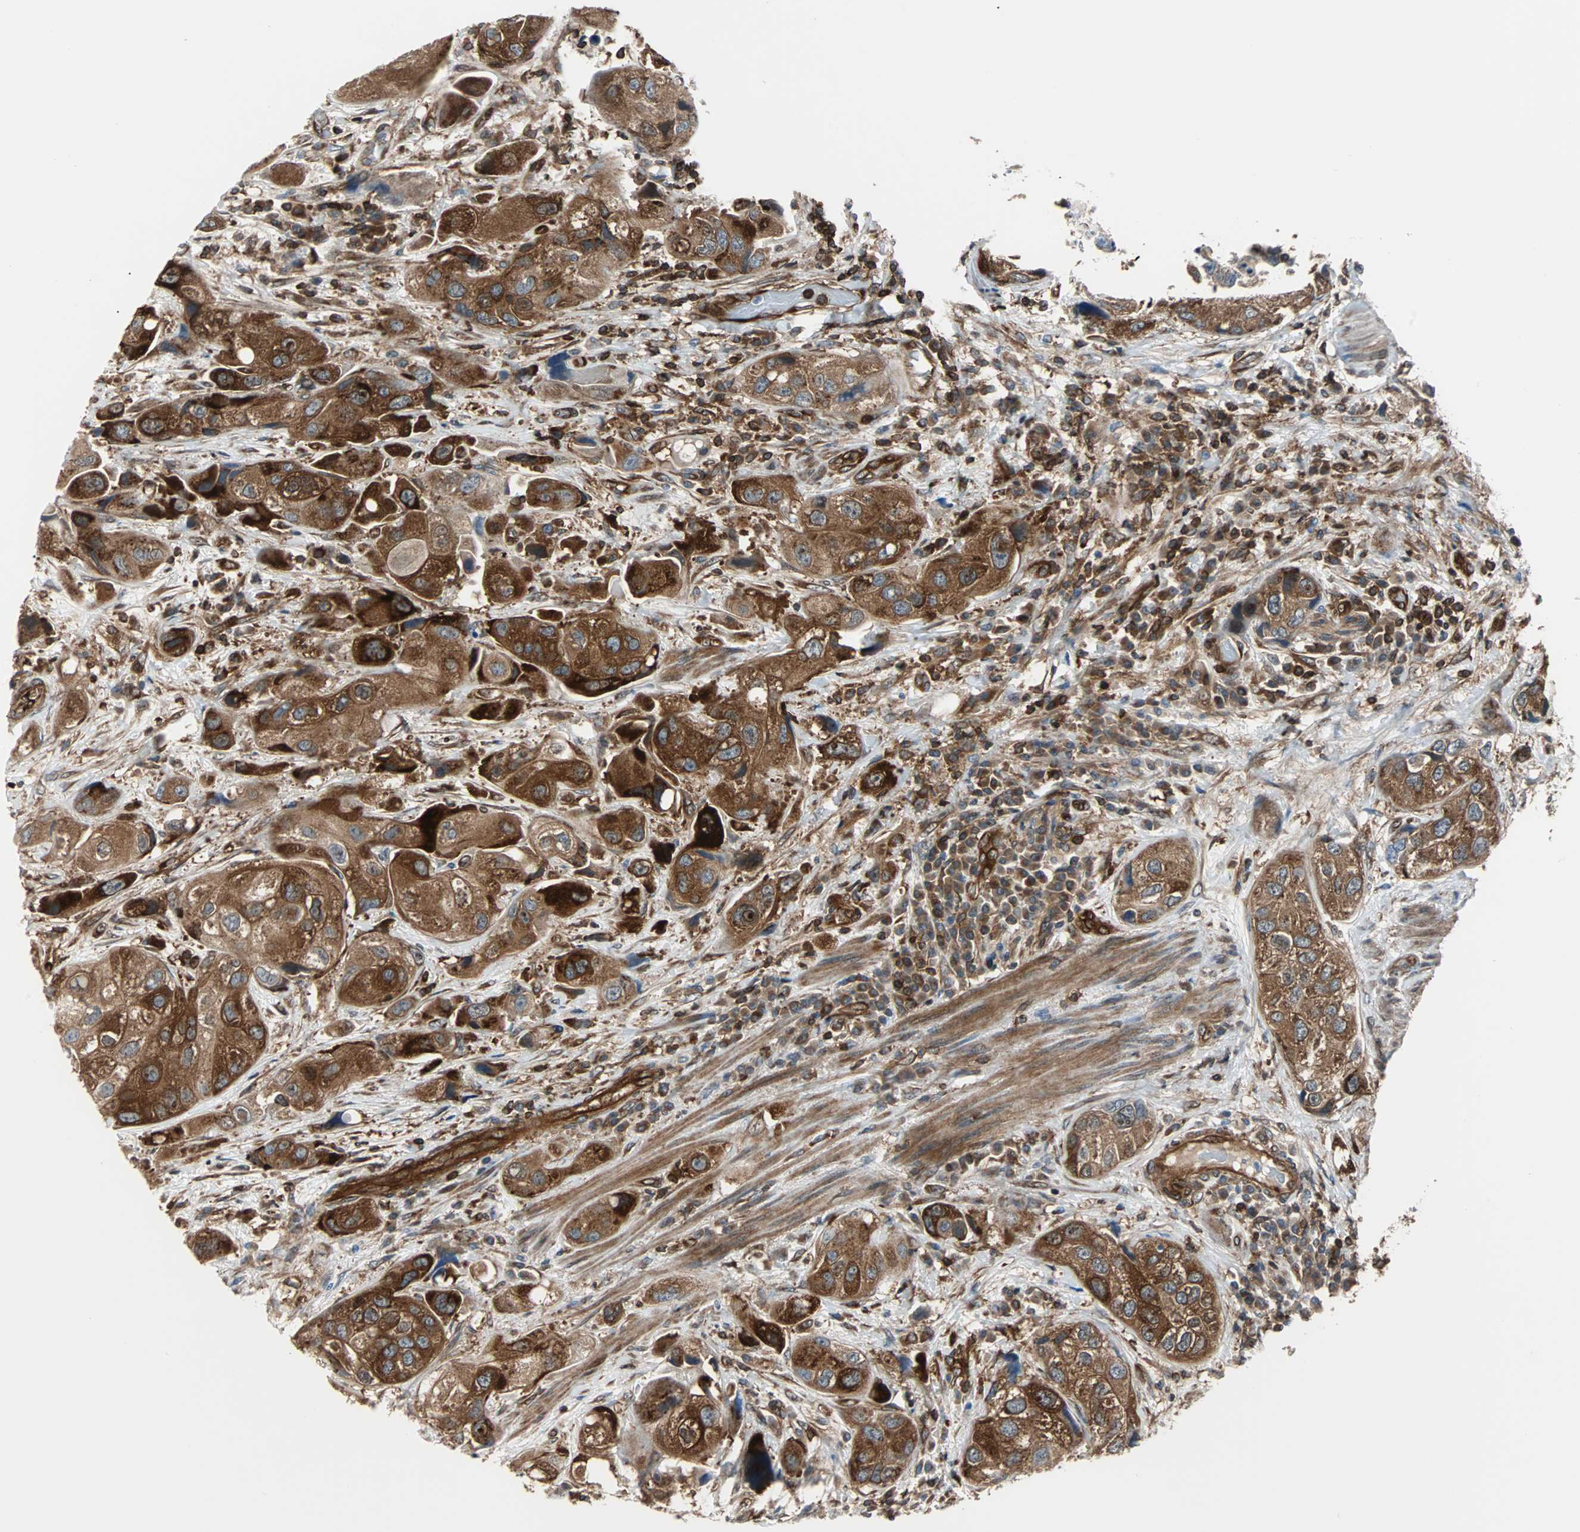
{"staining": {"intensity": "strong", "quantity": ">75%", "location": "cytoplasmic/membranous"}, "tissue": "urothelial cancer", "cell_type": "Tumor cells", "image_type": "cancer", "snomed": [{"axis": "morphology", "description": "Urothelial carcinoma, High grade"}, {"axis": "topography", "description": "Urinary bladder"}], "caption": "High-grade urothelial carcinoma stained with IHC exhibits strong cytoplasmic/membranous positivity in about >75% of tumor cells.", "gene": "RELA", "patient": {"sex": "female", "age": 64}}